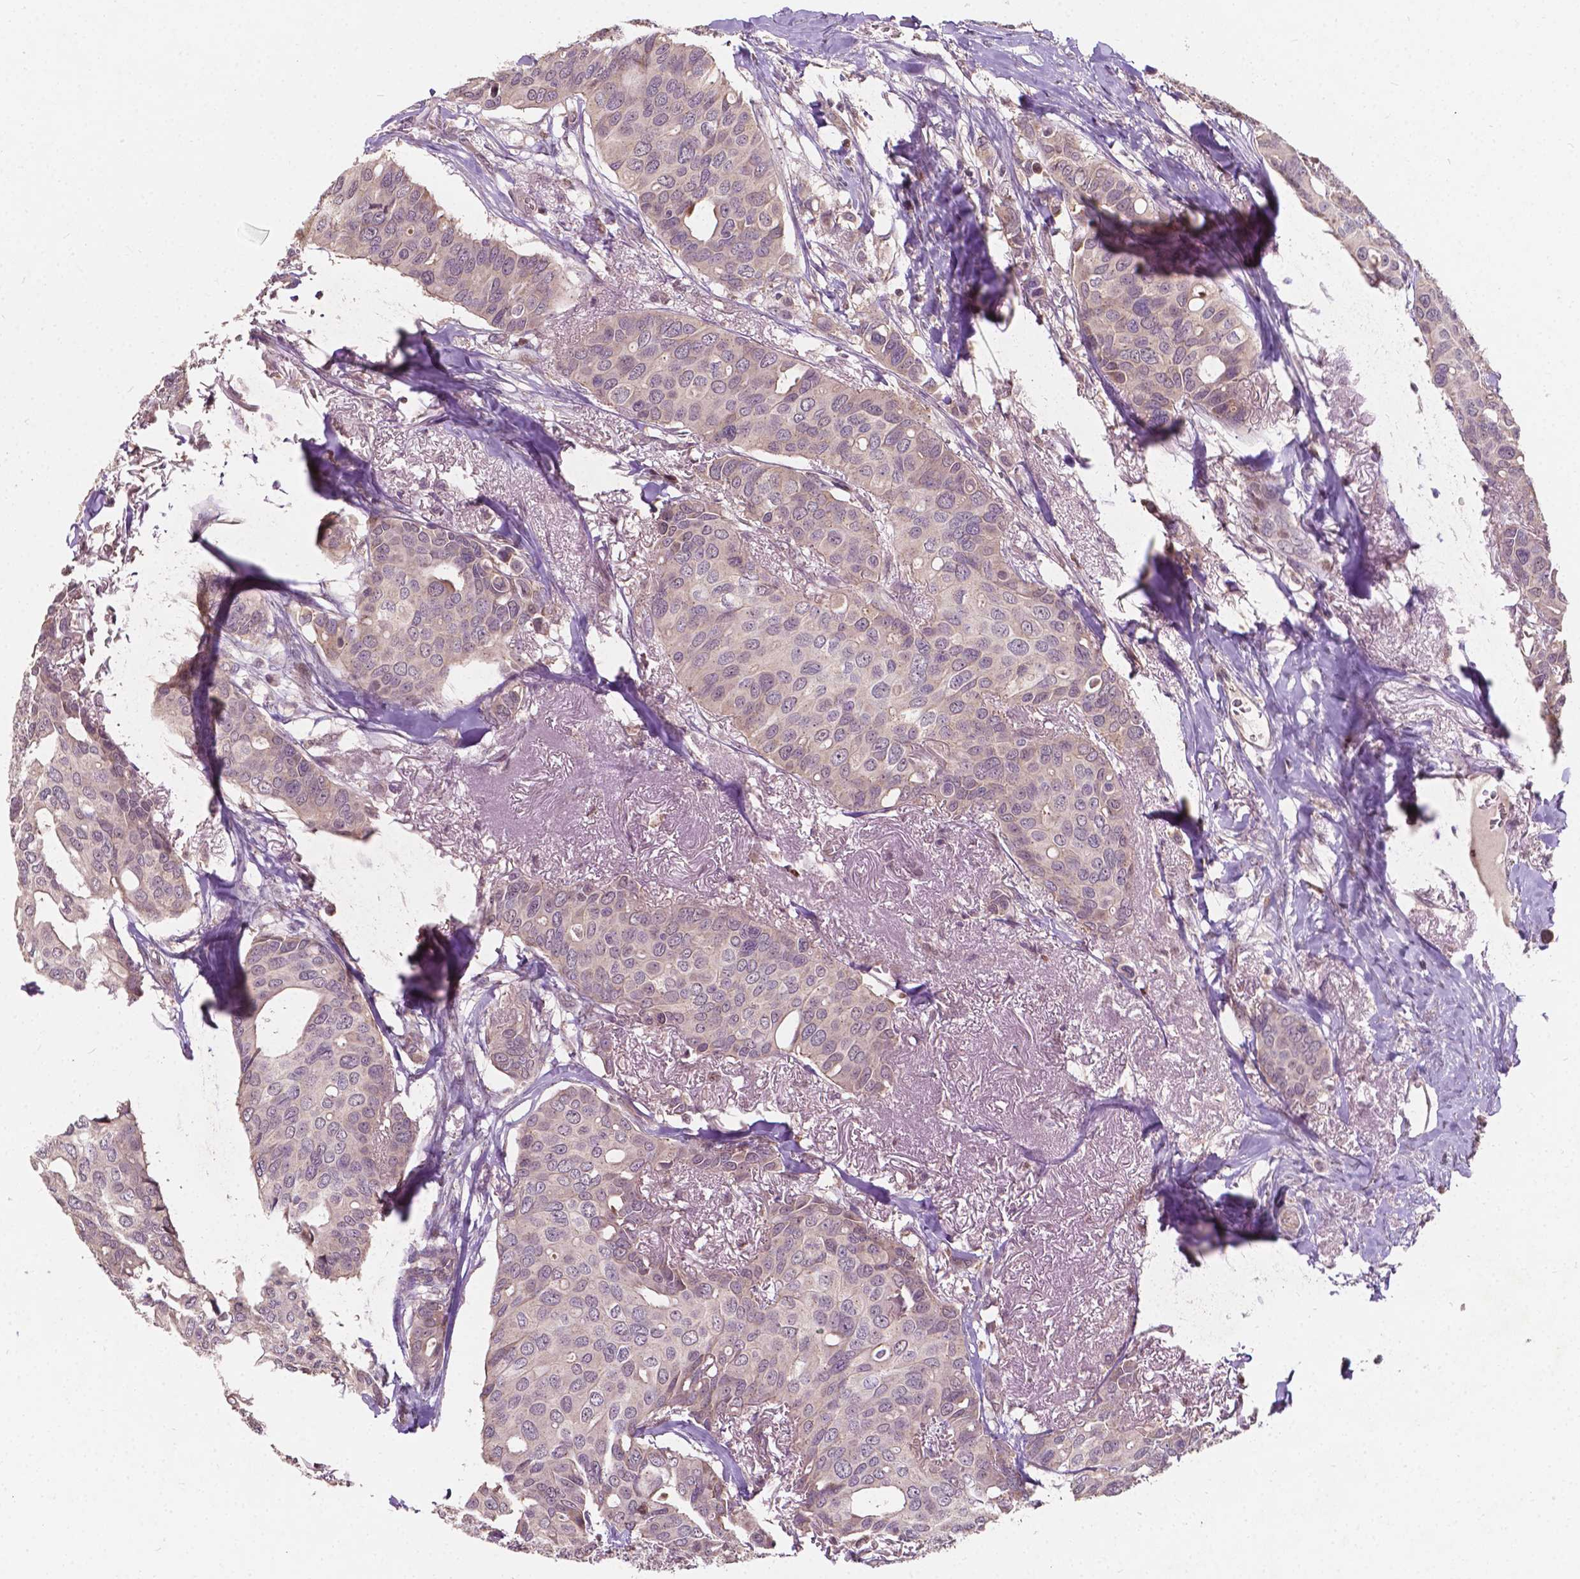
{"staining": {"intensity": "negative", "quantity": "none", "location": "none"}, "tissue": "breast cancer", "cell_type": "Tumor cells", "image_type": "cancer", "snomed": [{"axis": "morphology", "description": "Duct carcinoma"}, {"axis": "topography", "description": "Breast"}], "caption": "This is a micrograph of immunohistochemistry staining of breast cancer, which shows no positivity in tumor cells. (Stains: DAB (3,3'-diaminobenzidine) immunohistochemistry with hematoxylin counter stain, Microscopy: brightfield microscopy at high magnification).", "gene": "DUSP16", "patient": {"sex": "female", "age": 54}}